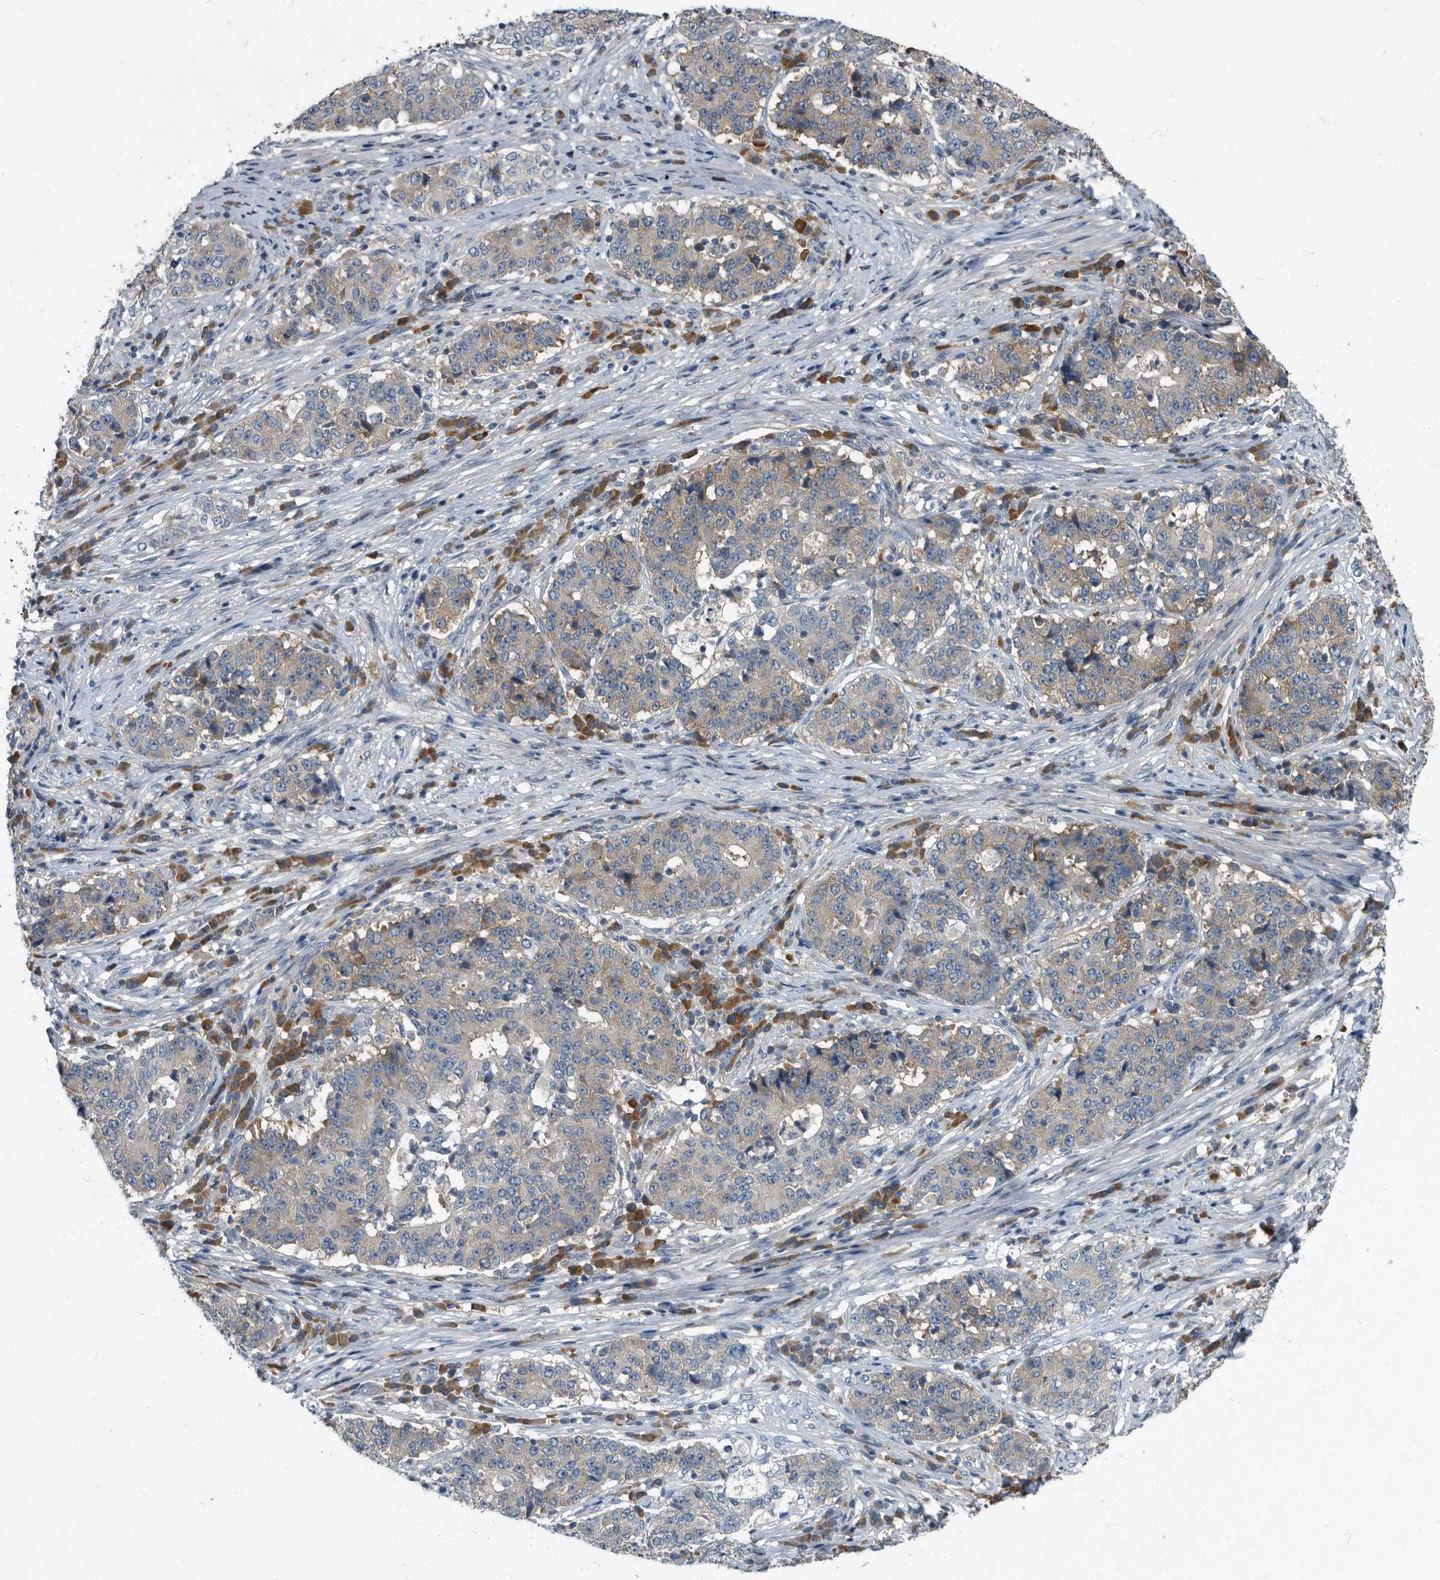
{"staining": {"intensity": "weak", "quantity": "25%-75%", "location": "cytoplasmic/membranous"}, "tissue": "stomach cancer", "cell_type": "Tumor cells", "image_type": "cancer", "snomed": [{"axis": "morphology", "description": "Adenocarcinoma, NOS"}, {"axis": "topography", "description": "Stomach"}], "caption": "An image of human stomach adenocarcinoma stained for a protein shows weak cytoplasmic/membranous brown staining in tumor cells.", "gene": "CDV3", "patient": {"sex": "male", "age": 59}}